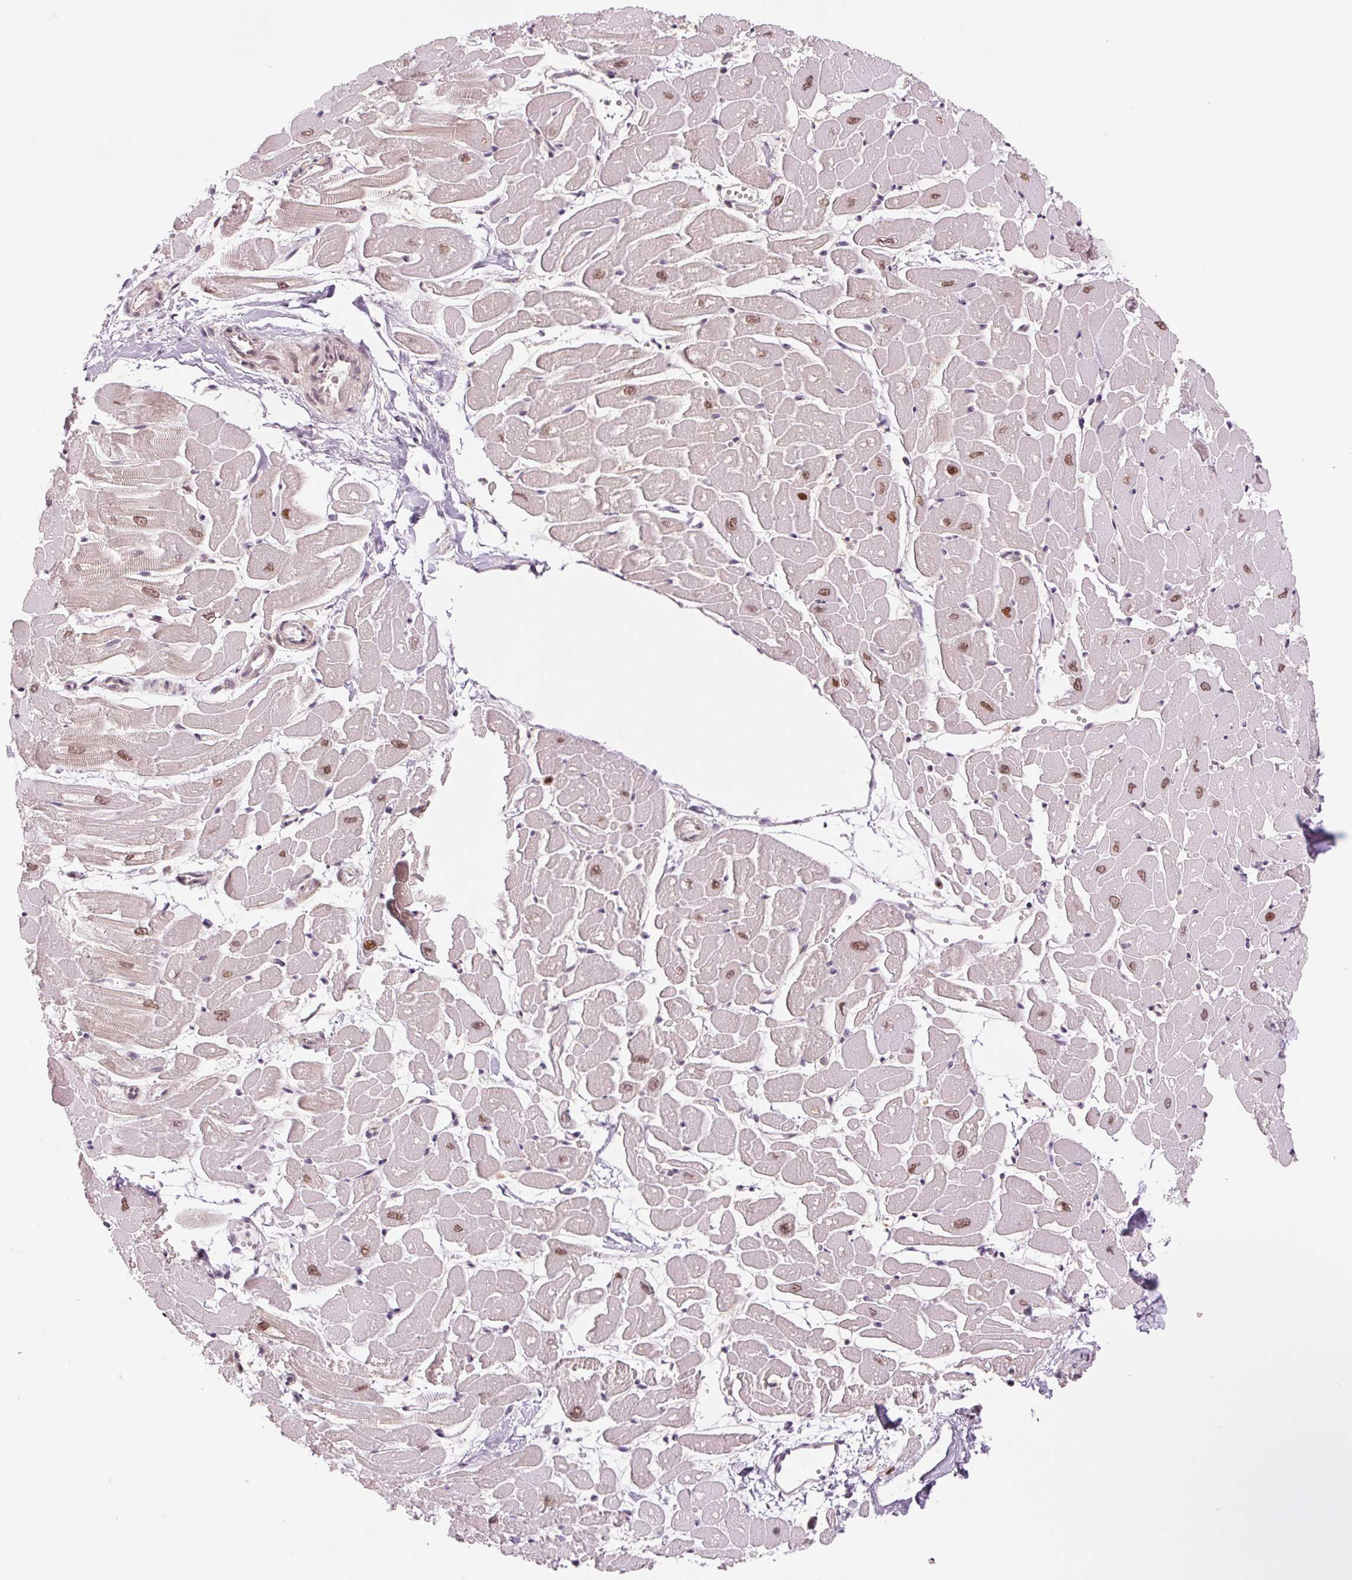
{"staining": {"intensity": "moderate", "quantity": ">75%", "location": "nuclear"}, "tissue": "heart muscle", "cell_type": "Cardiomyocytes", "image_type": "normal", "snomed": [{"axis": "morphology", "description": "Normal tissue, NOS"}, {"axis": "topography", "description": "Heart"}], "caption": "Immunohistochemistry histopathology image of unremarkable heart muscle: human heart muscle stained using immunohistochemistry displays medium levels of moderate protein expression localized specifically in the nuclear of cardiomyocytes, appearing as a nuclear brown color.", "gene": "ERI3", "patient": {"sex": "male", "age": 57}}